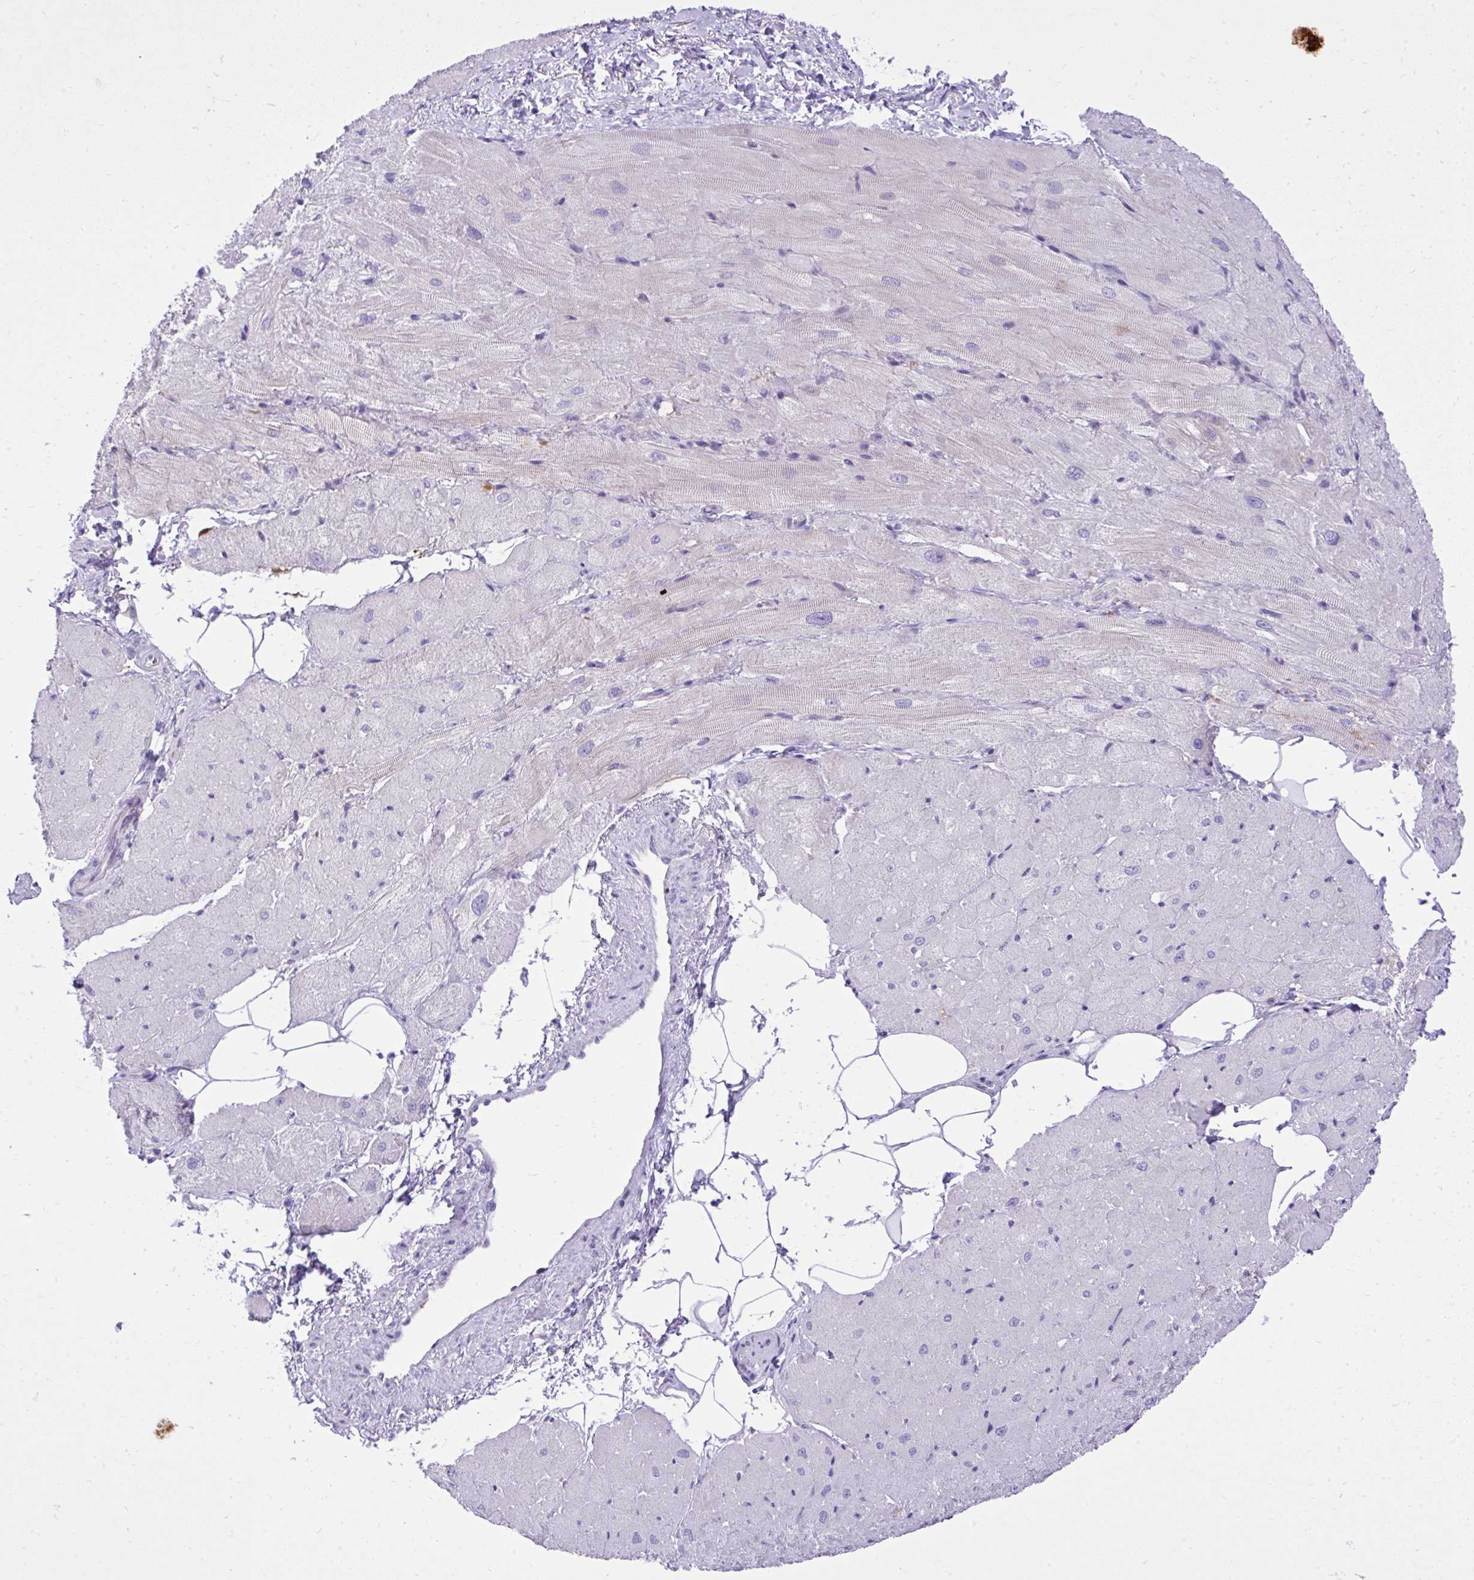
{"staining": {"intensity": "negative", "quantity": "none", "location": "none"}, "tissue": "heart muscle", "cell_type": "Cardiomyocytes", "image_type": "normal", "snomed": [{"axis": "morphology", "description": "Normal tissue, NOS"}, {"axis": "topography", "description": "Heart"}], "caption": "The micrograph demonstrates no staining of cardiomyocytes in unremarkable heart muscle.", "gene": "PITPNM3", "patient": {"sex": "male", "age": 62}}